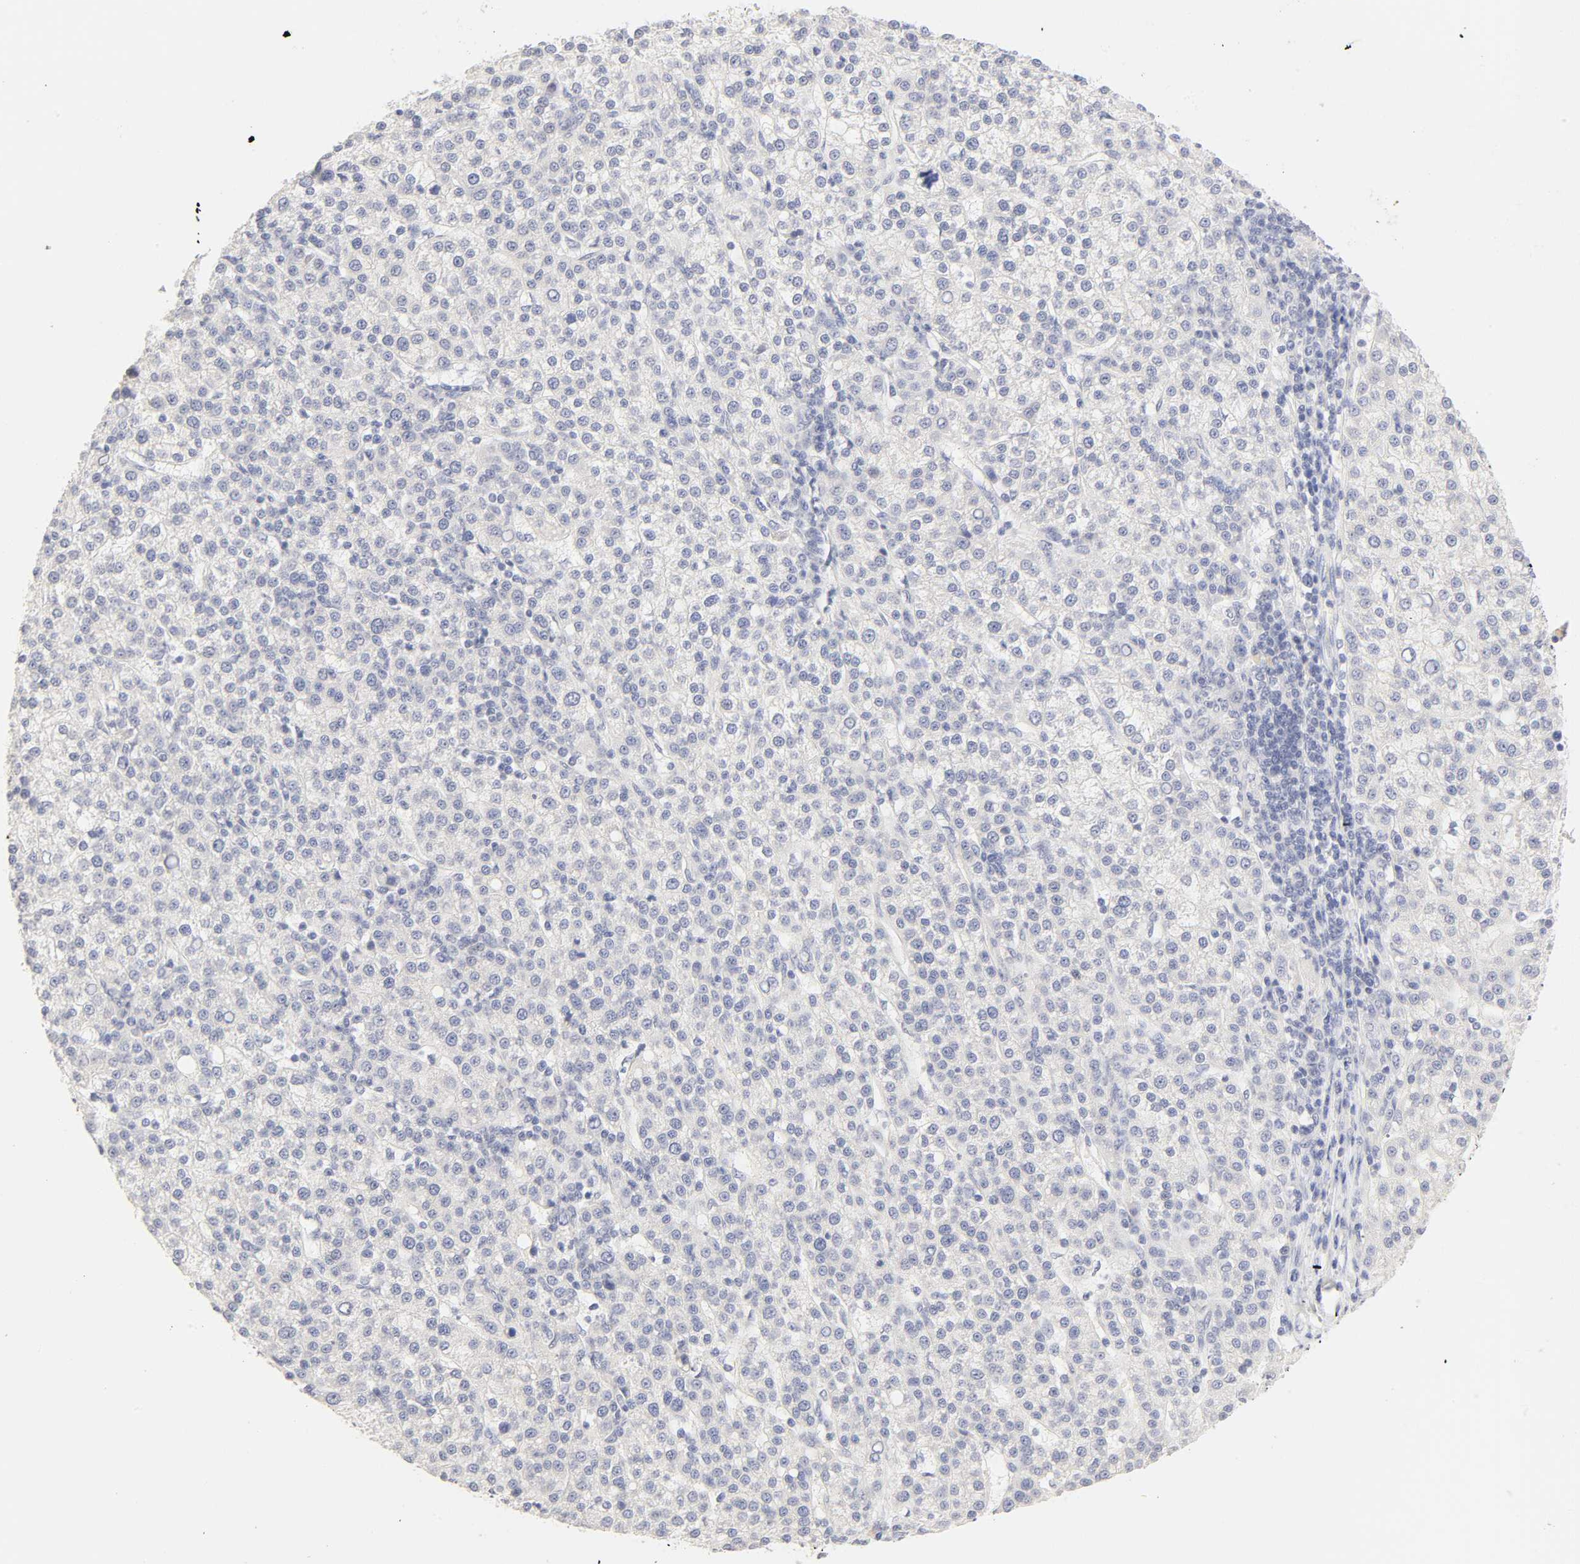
{"staining": {"intensity": "negative", "quantity": "none", "location": "none"}, "tissue": "liver cancer", "cell_type": "Tumor cells", "image_type": "cancer", "snomed": [{"axis": "morphology", "description": "Carcinoma, Hepatocellular, NOS"}, {"axis": "topography", "description": "Liver"}], "caption": "IHC of human liver cancer exhibits no staining in tumor cells. The staining was performed using DAB (3,3'-diaminobenzidine) to visualize the protein expression in brown, while the nuclei were stained in blue with hematoxylin (Magnification: 20x).", "gene": "CYP4B1", "patient": {"sex": "female", "age": 58}}